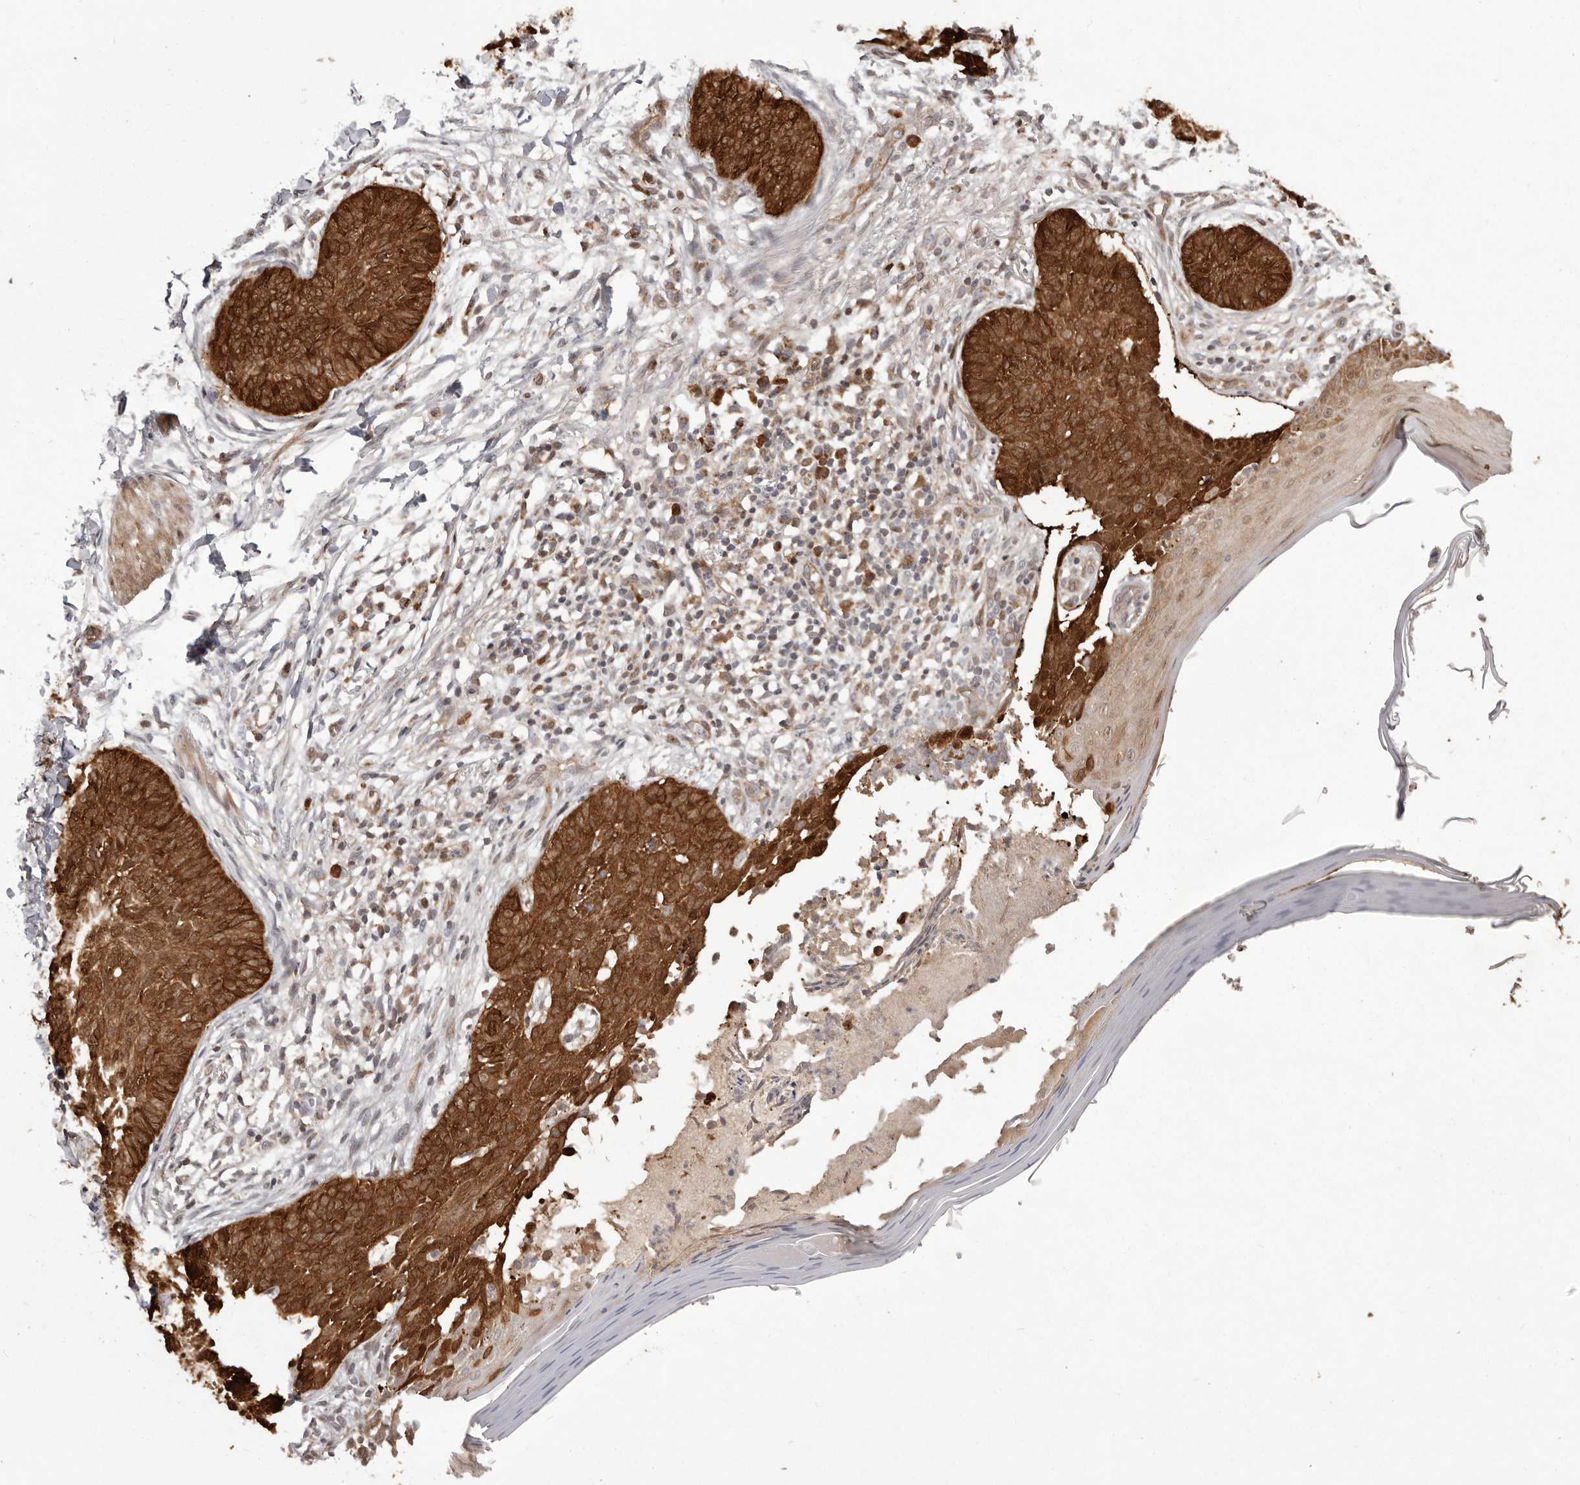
{"staining": {"intensity": "strong", "quantity": ">75%", "location": "cytoplasmic/membranous"}, "tissue": "skin cancer", "cell_type": "Tumor cells", "image_type": "cancer", "snomed": [{"axis": "morphology", "description": "Normal tissue, NOS"}, {"axis": "morphology", "description": "Basal cell carcinoma"}, {"axis": "topography", "description": "Skin"}], "caption": "This micrograph displays immunohistochemistry (IHC) staining of human skin cancer, with high strong cytoplasmic/membranous positivity in approximately >75% of tumor cells.", "gene": "GFOD1", "patient": {"sex": "male", "age": 50}}